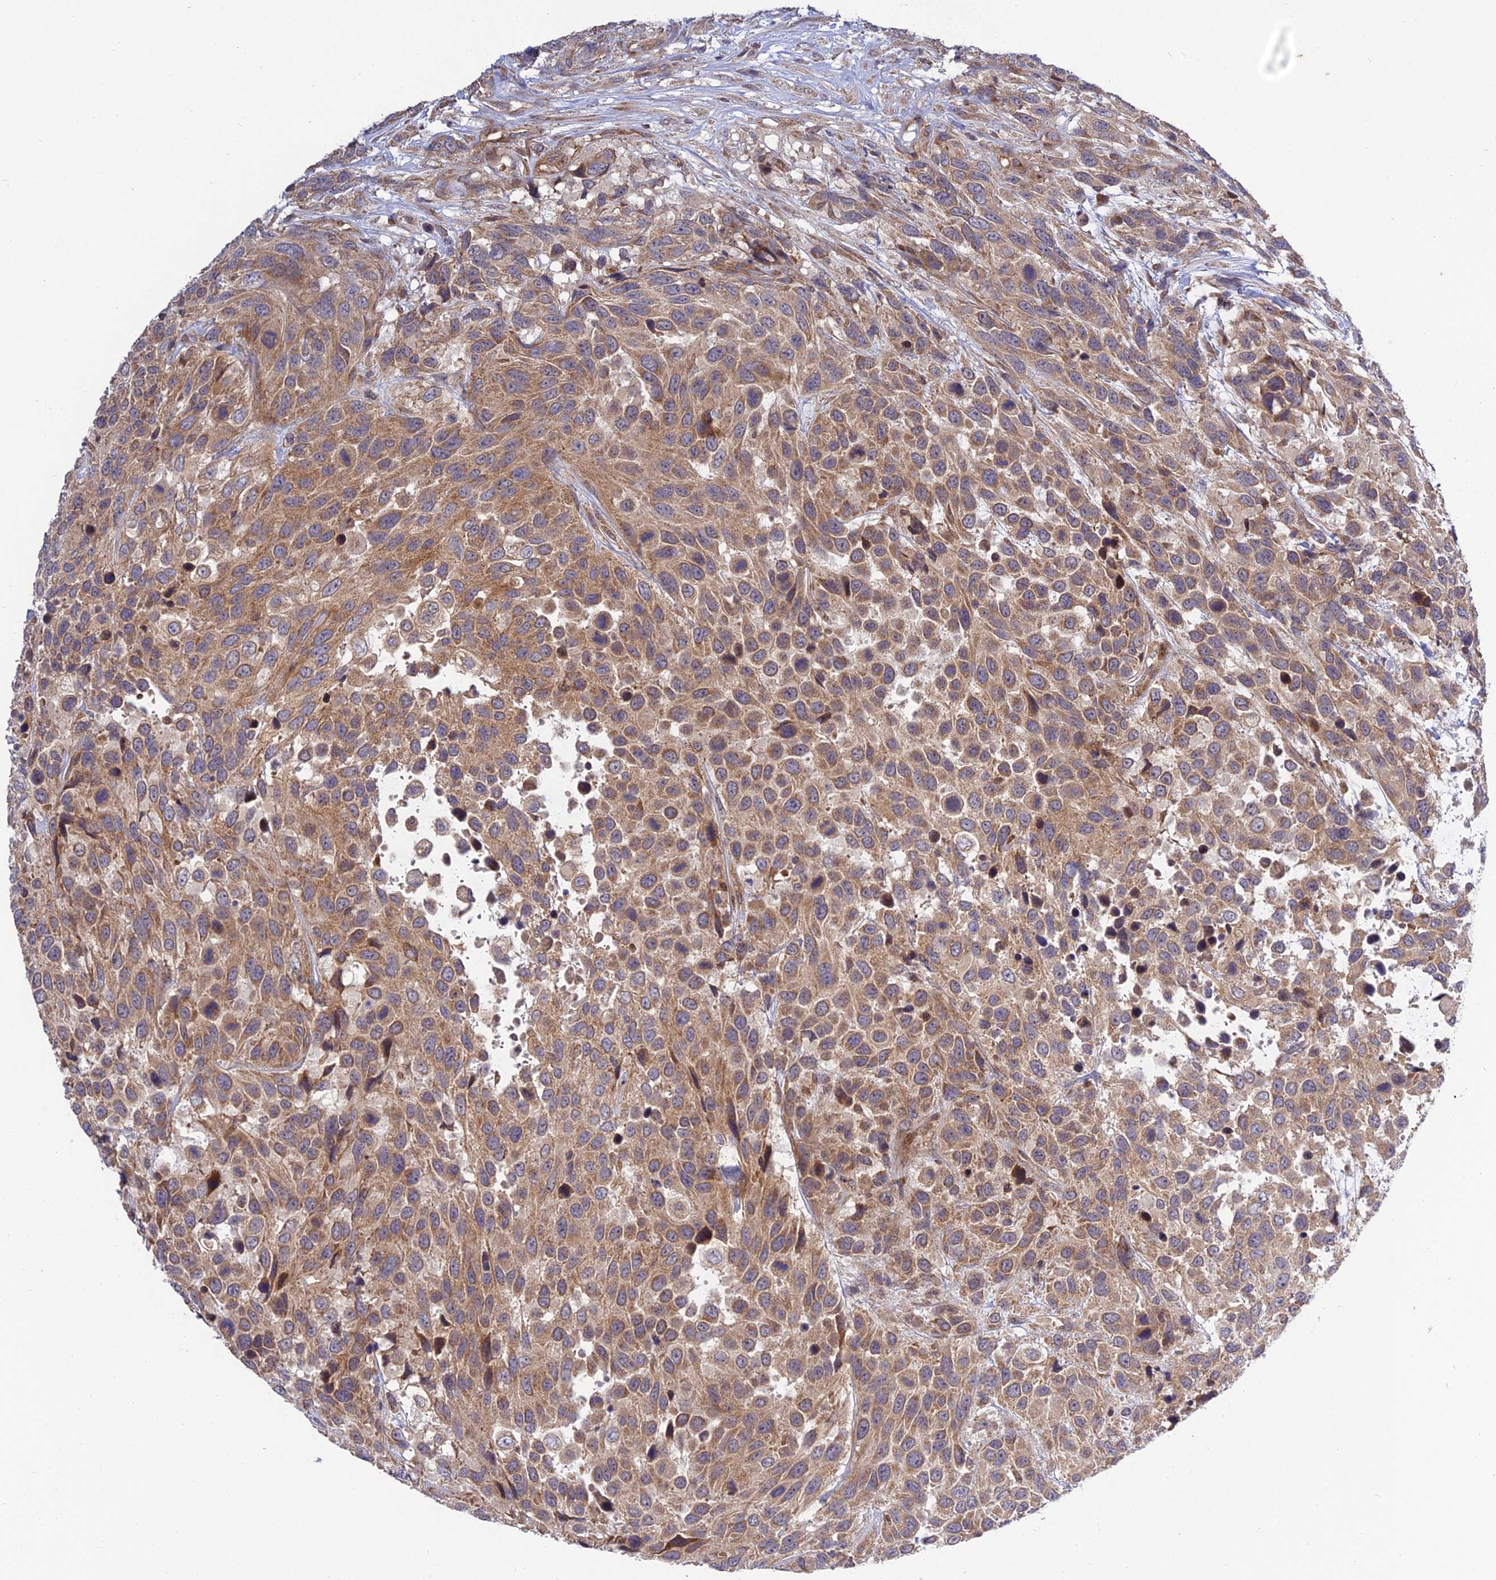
{"staining": {"intensity": "weak", "quantity": ">75%", "location": "cytoplasmic/membranous"}, "tissue": "urothelial cancer", "cell_type": "Tumor cells", "image_type": "cancer", "snomed": [{"axis": "morphology", "description": "Urothelial carcinoma, High grade"}, {"axis": "topography", "description": "Urinary bladder"}], "caption": "This is a histology image of immunohistochemistry staining of urothelial carcinoma (high-grade), which shows weak staining in the cytoplasmic/membranous of tumor cells.", "gene": "PLEKHG2", "patient": {"sex": "female", "age": 70}}